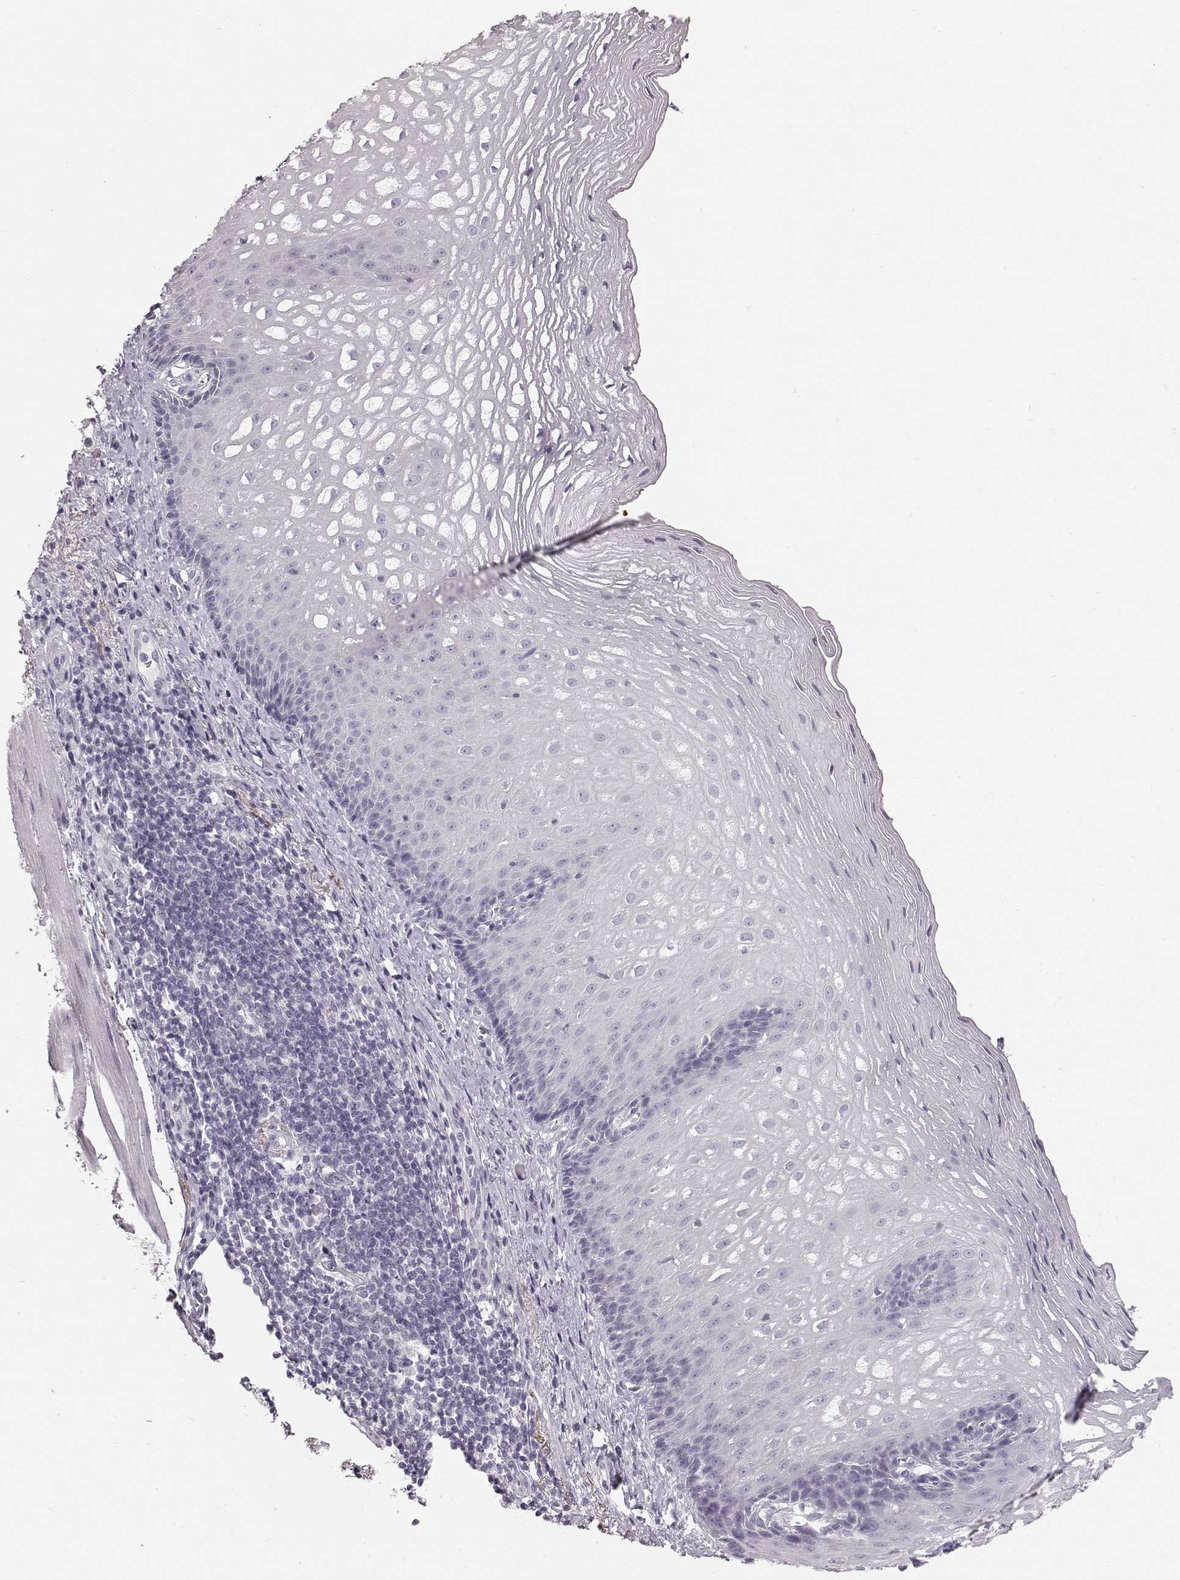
{"staining": {"intensity": "negative", "quantity": "none", "location": "none"}, "tissue": "esophagus", "cell_type": "Squamous epithelial cells", "image_type": "normal", "snomed": [{"axis": "morphology", "description": "Normal tissue, NOS"}, {"axis": "topography", "description": "Esophagus"}], "caption": "The immunohistochemistry photomicrograph has no significant expression in squamous epithelial cells of esophagus. Nuclei are stained in blue.", "gene": "KRTAP16", "patient": {"sex": "male", "age": 76}}